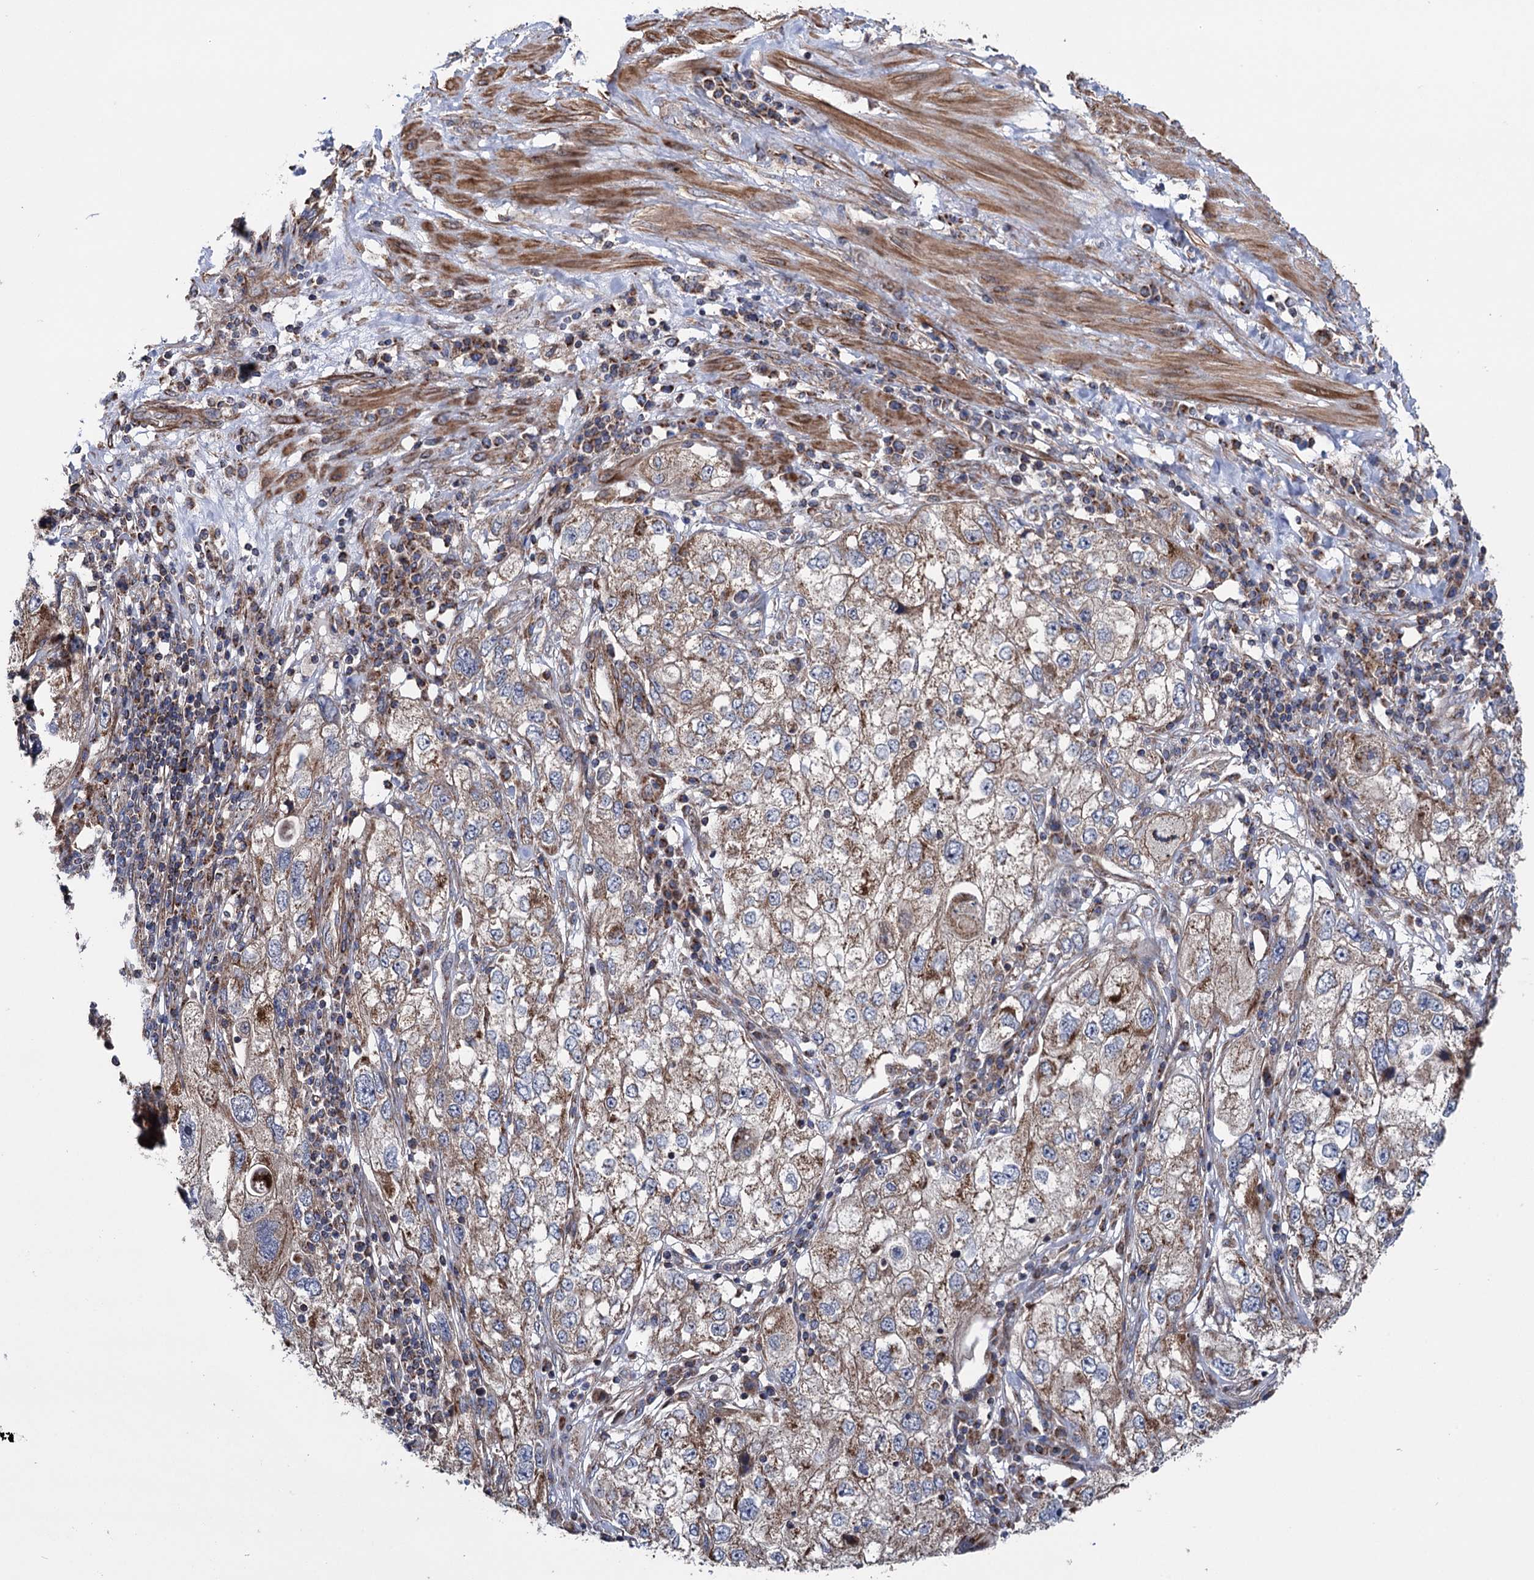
{"staining": {"intensity": "moderate", "quantity": ">75%", "location": "cytoplasmic/membranous"}, "tissue": "endometrial cancer", "cell_type": "Tumor cells", "image_type": "cancer", "snomed": [{"axis": "morphology", "description": "Adenocarcinoma, NOS"}, {"axis": "topography", "description": "Endometrium"}], "caption": "Immunohistochemical staining of human endometrial cancer shows medium levels of moderate cytoplasmic/membranous expression in about >75% of tumor cells. (brown staining indicates protein expression, while blue staining denotes nuclei).", "gene": "SUCLA2", "patient": {"sex": "female", "age": 49}}